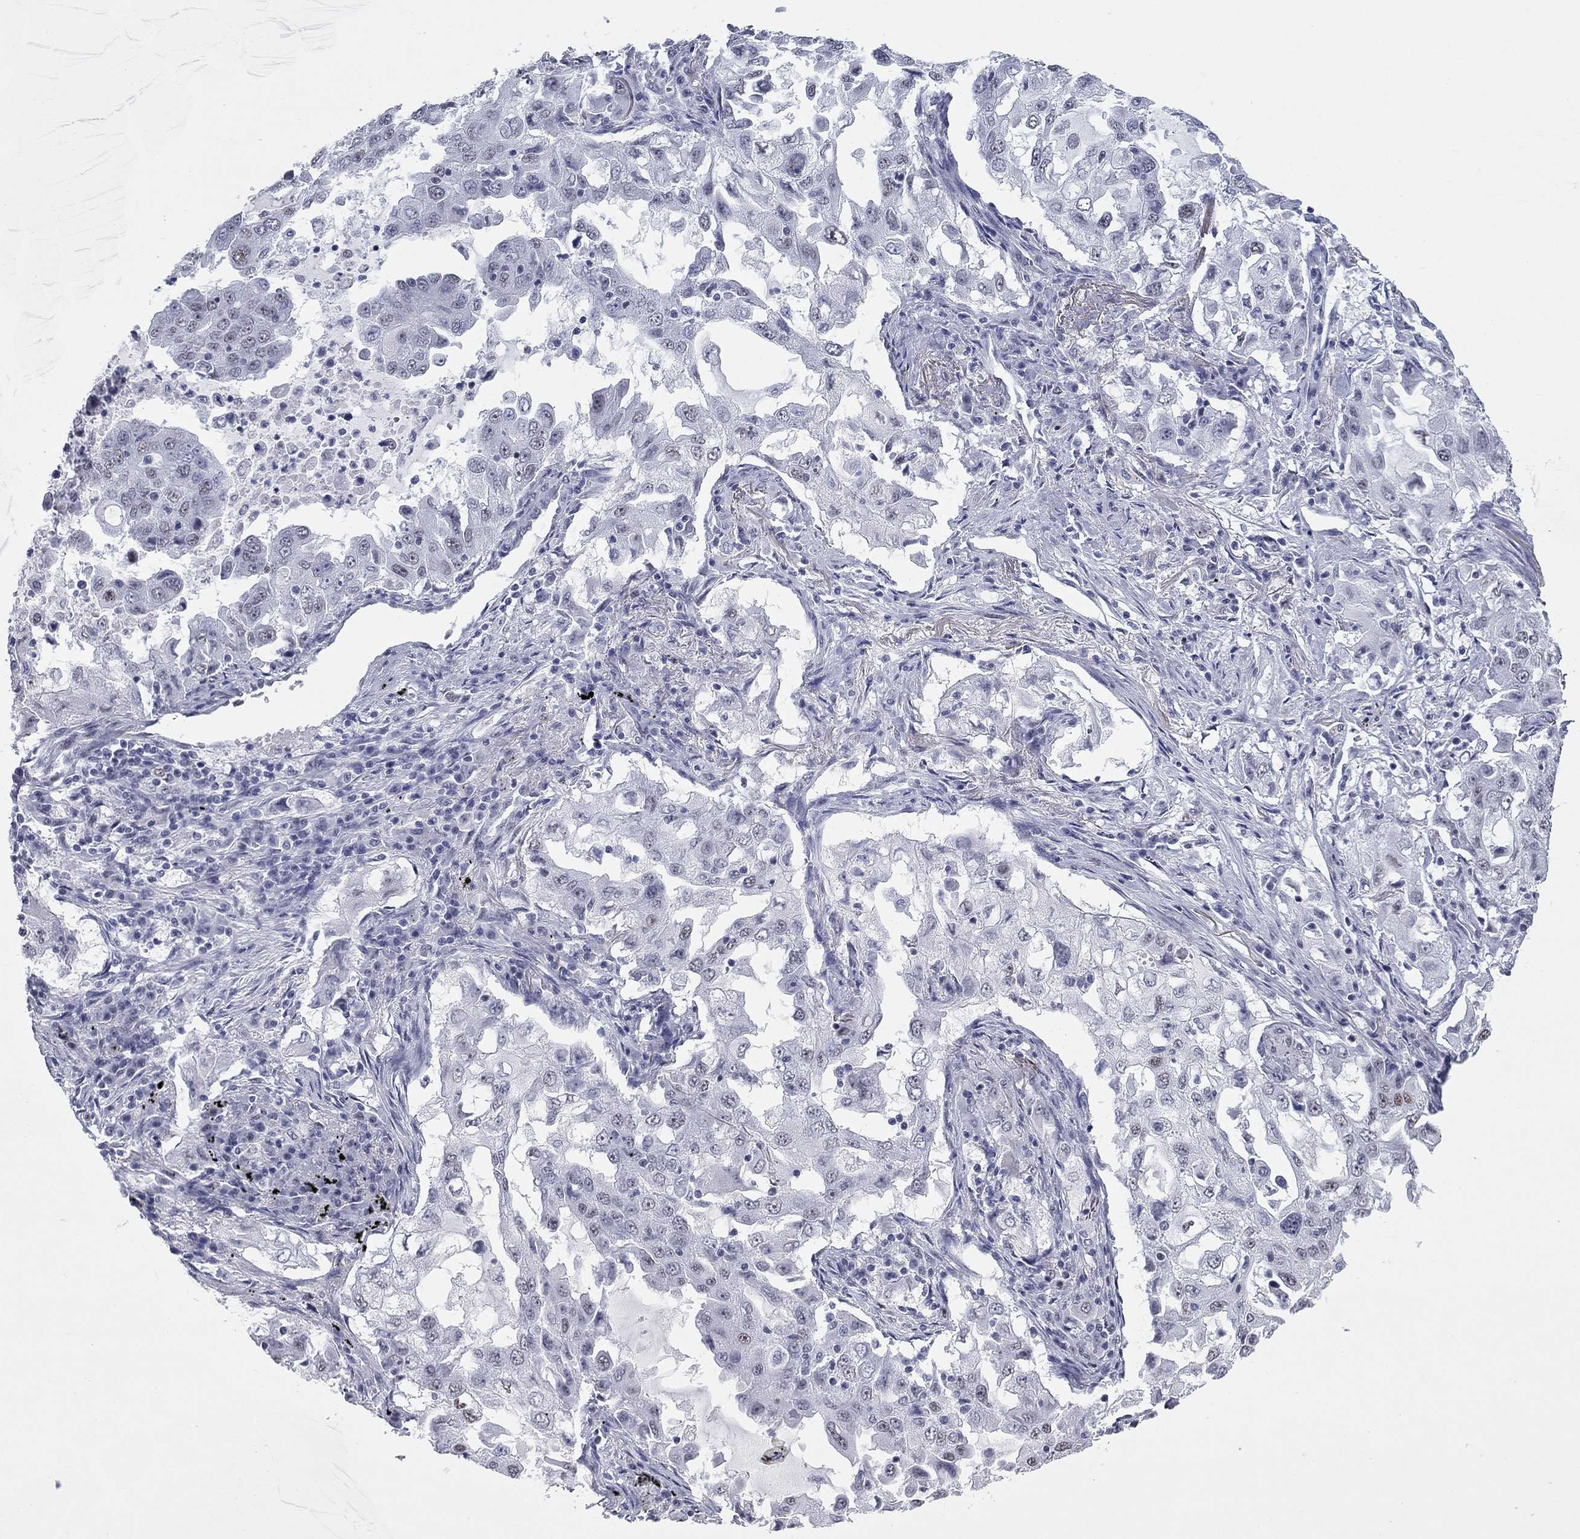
{"staining": {"intensity": "negative", "quantity": "none", "location": "none"}, "tissue": "lung cancer", "cell_type": "Tumor cells", "image_type": "cancer", "snomed": [{"axis": "morphology", "description": "Adenocarcinoma, NOS"}, {"axis": "topography", "description": "Lung"}], "caption": "DAB immunohistochemical staining of adenocarcinoma (lung) demonstrates no significant positivity in tumor cells. (Immunohistochemistry (ihc), brightfield microscopy, high magnification).", "gene": "ASF1B", "patient": {"sex": "female", "age": 61}}